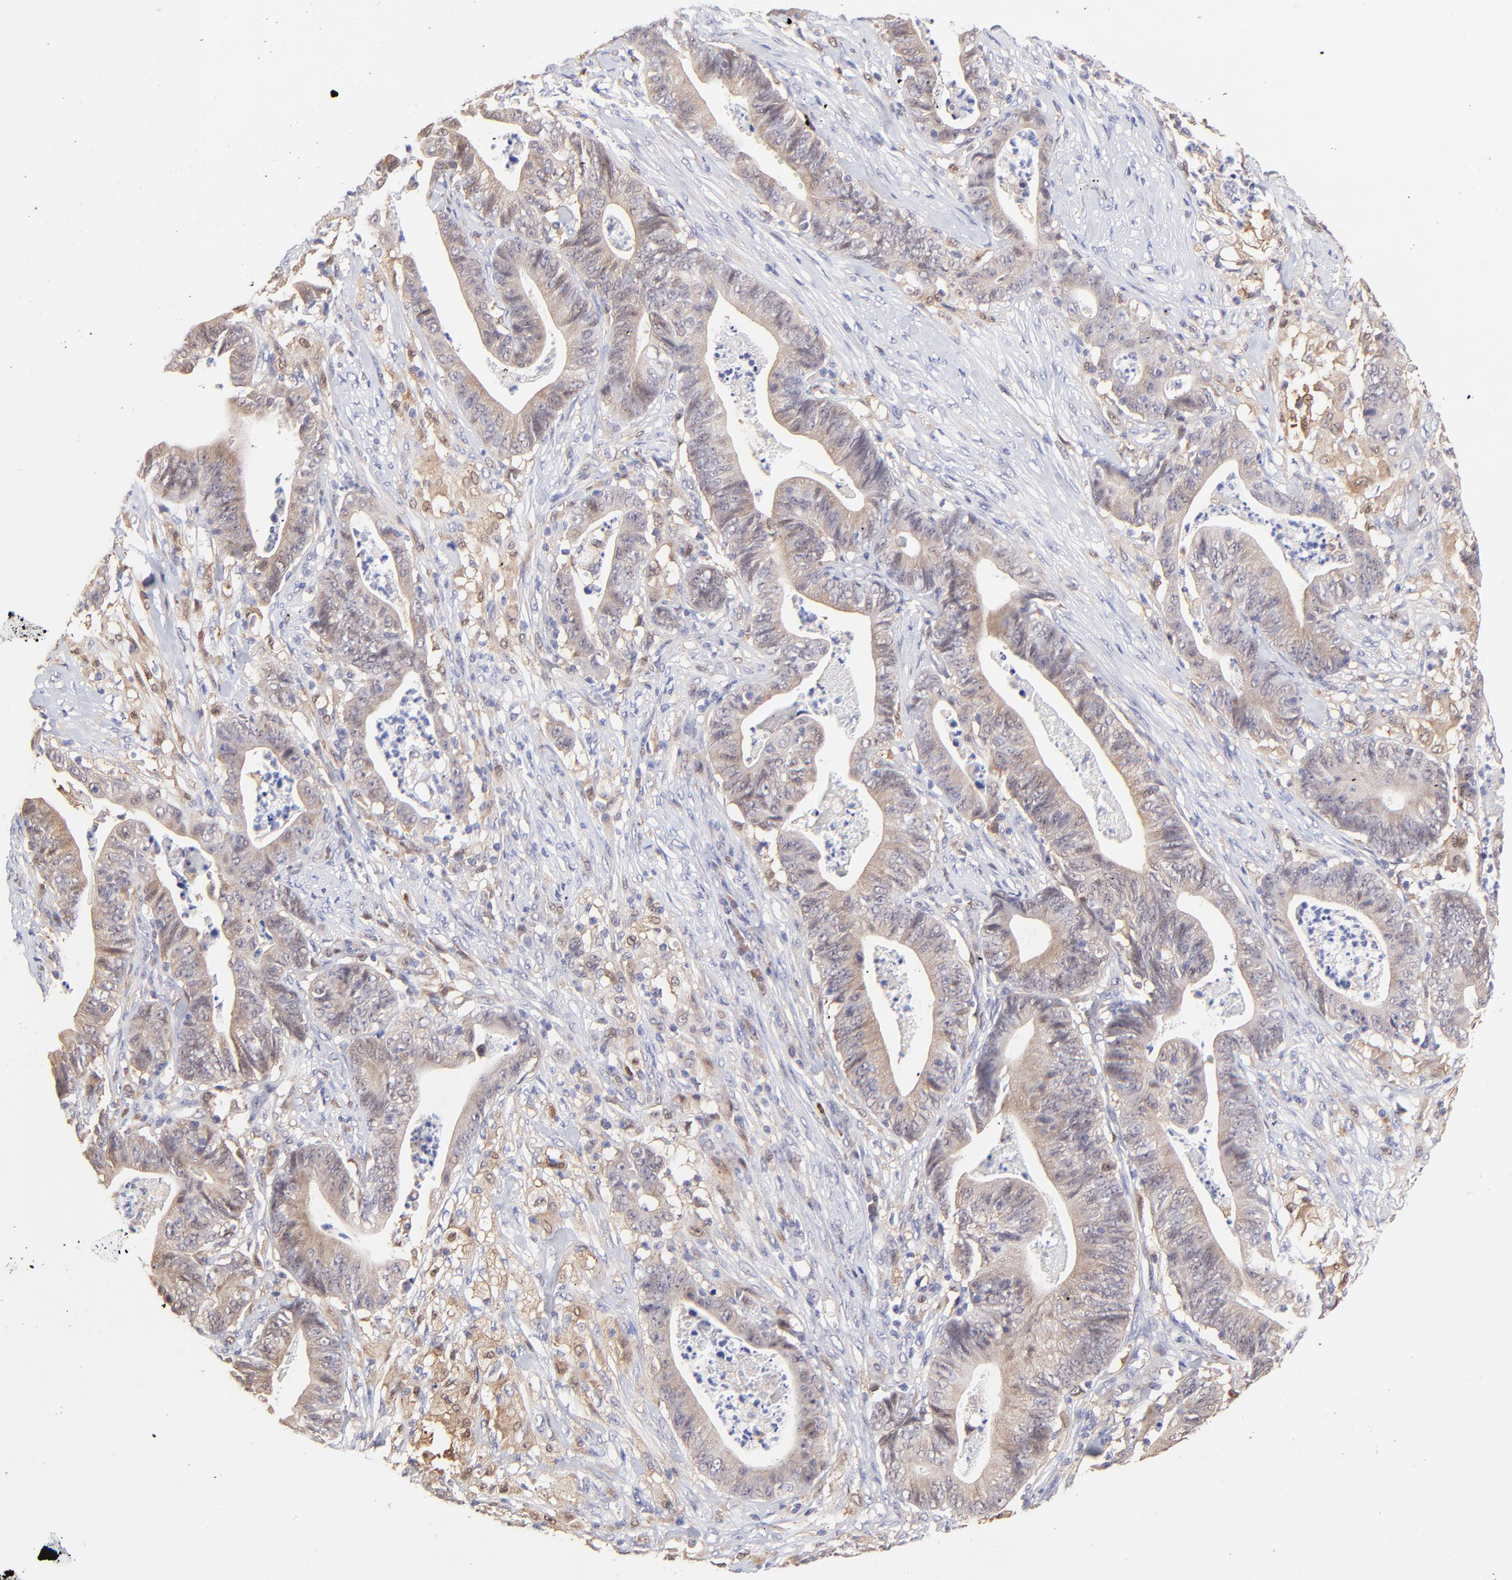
{"staining": {"intensity": "weak", "quantity": ">75%", "location": "cytoplasmic/membranous"}, "tissue": "stomach cancer", "cell_type": "Tumor cells", "image_type": "cancer", "snomed": [{"axis": "morphology", "description": "Adenocarcinoma, NOS"}, {"axis": "topography", "description": "Stomach, lower"}], "caption": "Tumor cells demonstrate weak cytoplasmic/membranous staining in approximately >75% of cells in stomach cancer.", "gene": "HYAL1", "patient": {"sex": "female", "age": 86}}